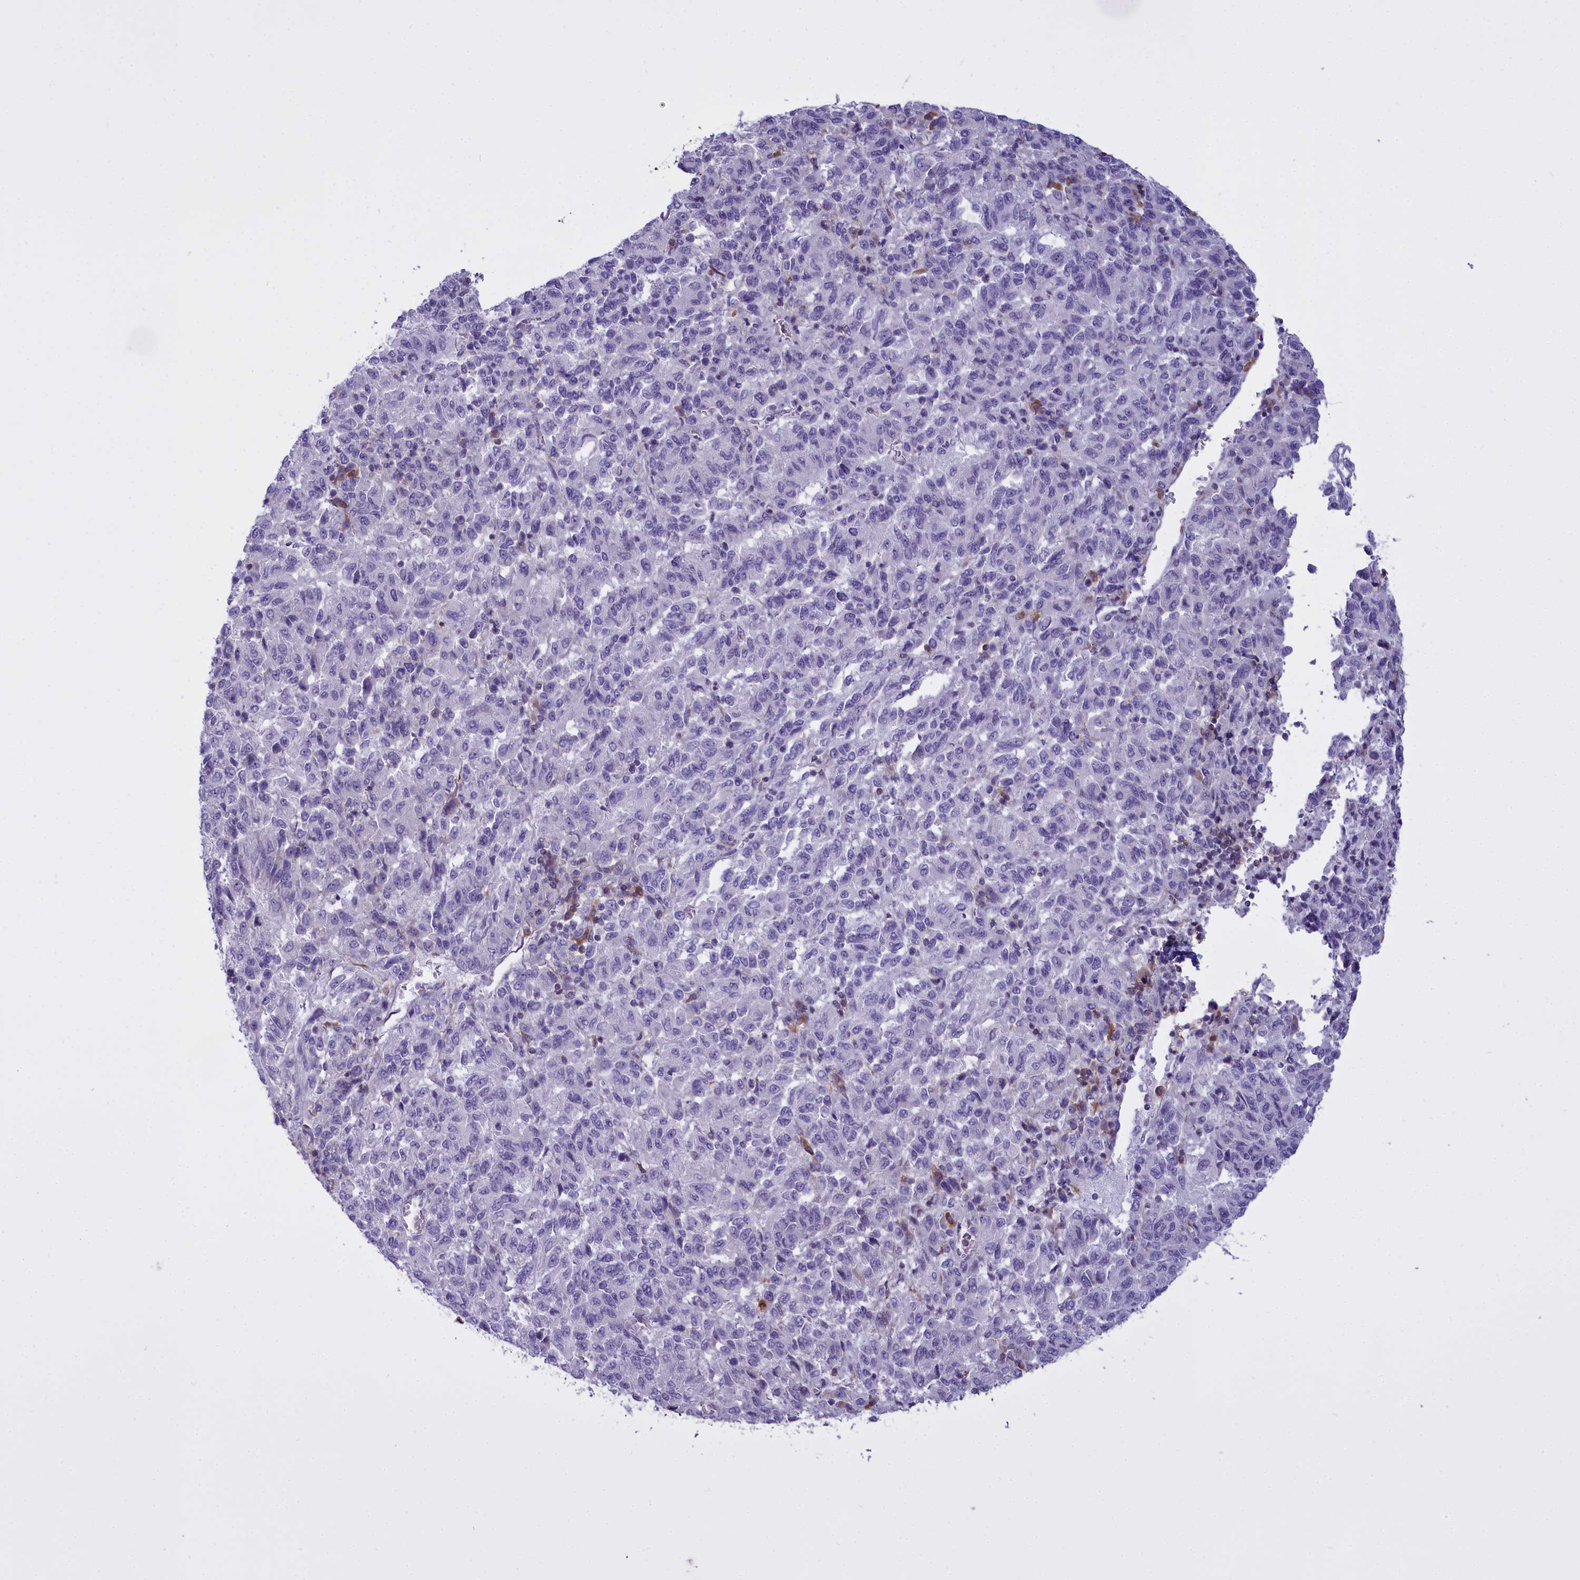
{"staining": {"intensity": "negative", "quantity": "none", "location": "none"}, "tissue": "melanoma", "cell_type": "Tumor cells", "image_type": "cancer", "snomed": [{"axis": "morphology", "description": "Malignant melanoma, Metastatic site"}, {"axis": "topography", "description": "Lung"}], "caption": "Melanoma was stained to show a protein in brown. There is no significant positivity in tumor cells.", "gene": "CD5", "patient": {"sex": "male", "age": 64}}